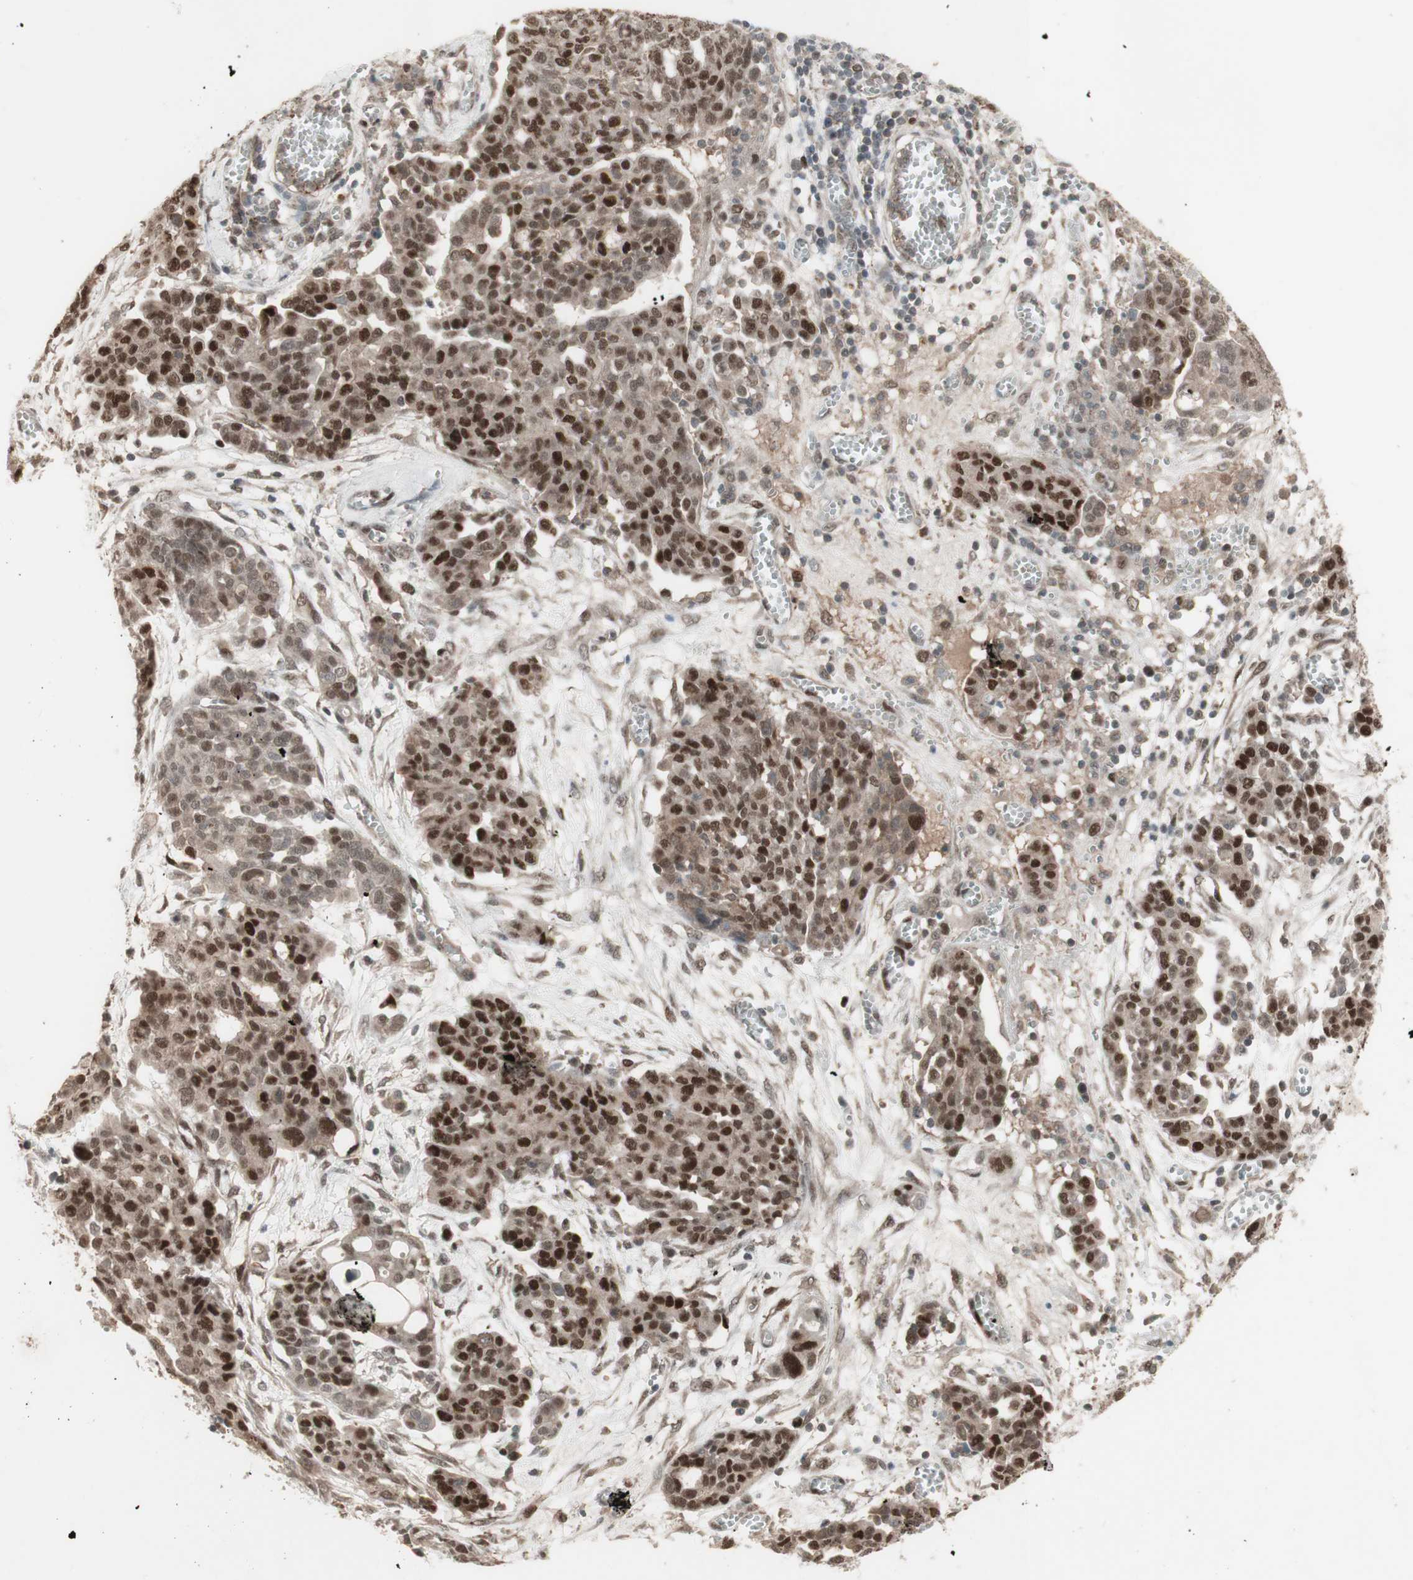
{"staining": {"intensity": "strong", "quantity": "25%-75%", "location": "cytoplasmic/membranous,nuclear"}, "tissue": "ovarian cancer", "cell_type": "Tumor cells", "image_type": "cancer", "snomed": [{"axis": "morphology", "description": "Cystadenocarcinoma, serous, NOS"}, {"axis": "topography", "description": "Soft tissue"}, {"axis": "topography", "description": "Ovary"}], "caption": "Protein expression by IHC displays strong cytoplasmic/membranous and nuclear expression in about 25%-75% of tumor cells in ovarian cancer (serous cystadenocarcinoma). (Brightfield microscopy of DAB IHC at high magnification).", "gene": "MSH6", "patient": {"sex": "female", "age": 57}}